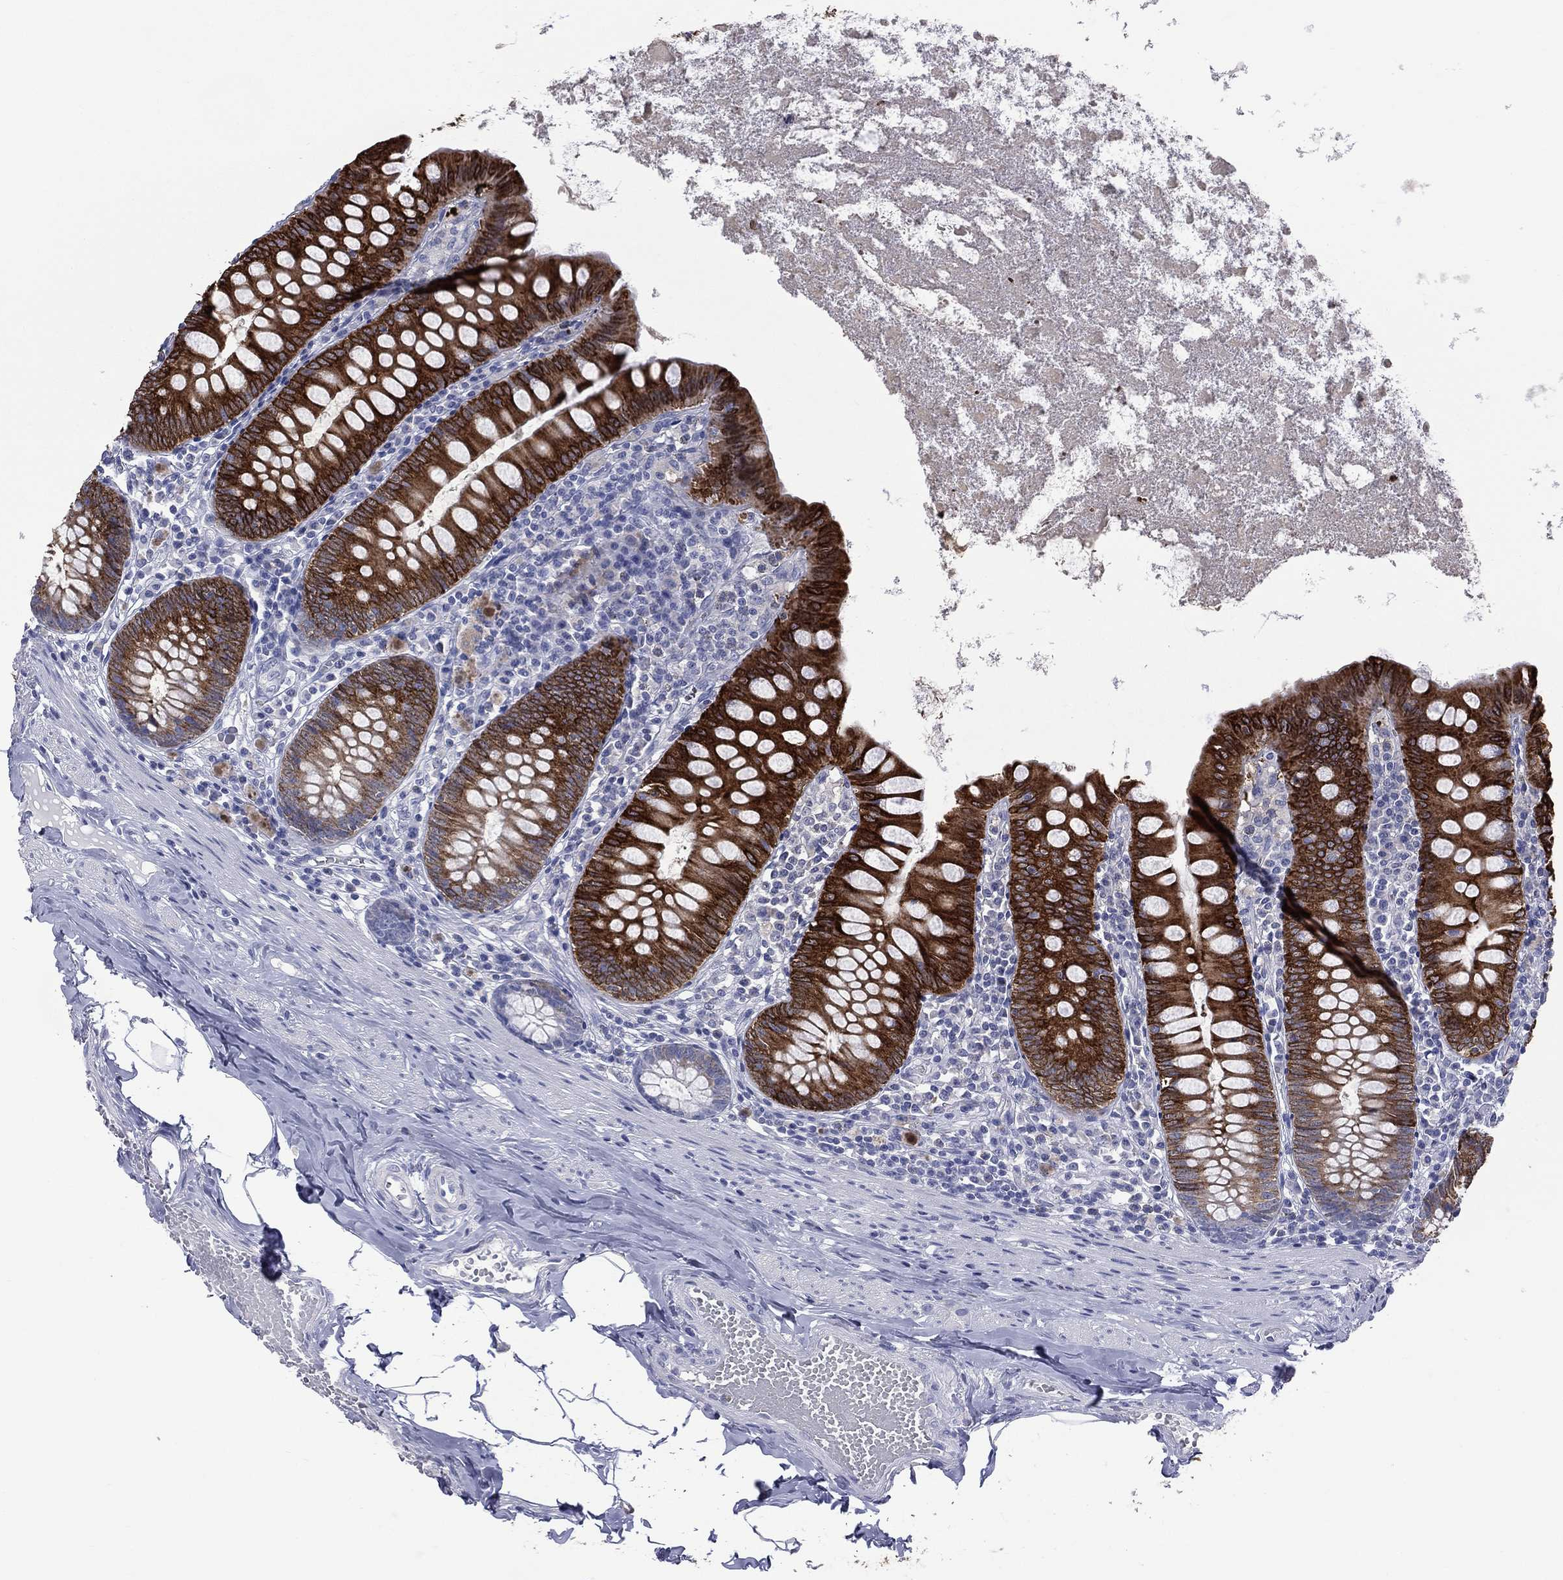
{"staining": {"intensity": "strong", "quantity": ">75%", "location": "cytoplasmic/membranous"}, "tissue": "appendix", "cell_type": "Glandular cells", "image_type": "normal", "snomed": [{"axis": "morphology", "description": "Normal tissue, NOS"}, {"axis": "topography", "description": "Appendix"}], "caption": "Protein expression analysis of benign human appendix reveals strong cytoplasmic/membranous staining in about >75% of glandular cells. Nuclei are stained in blue.", "gene": "CES2", "patient": {"sex": "female", "age": 82}}